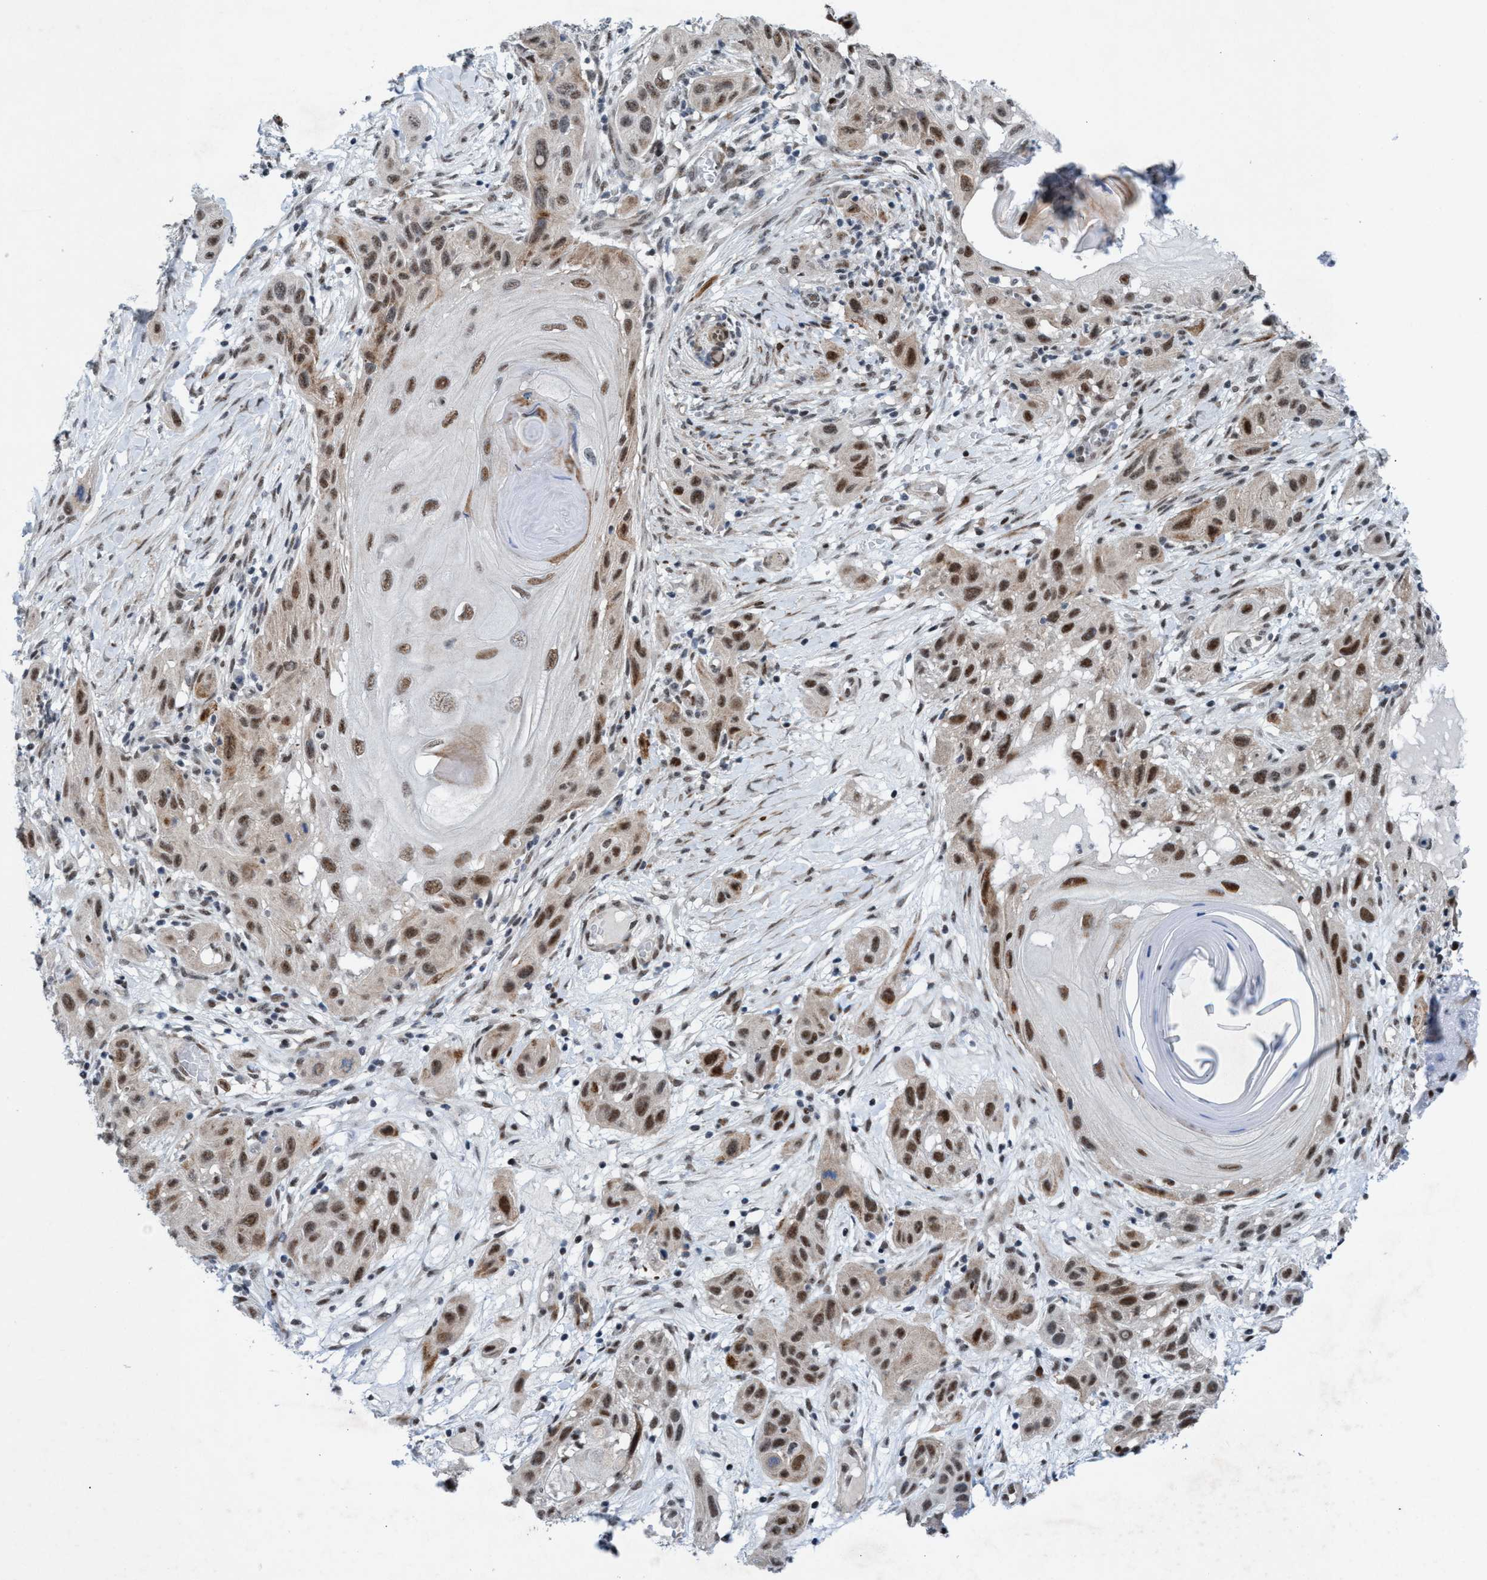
{"staining": {"intensity": "moderate", "quantity": ">75%", "location": "nuclear"}, "tissue": "skin cancer", "cell_type": "Tumor cells", "image_type": "cancer", "snomed": [{"axis": "morphology", "description": "Squamous cell carcinoma, NOS"}, {"axis": "topography", "description": "Skin"}], "caption": "A brown stain highlights moderate nuclear staining of a protein in skin squamous cell carcinoma tumor cells.", "gene": "CWC27", "patient": {"sex": "female", "age": 96}}